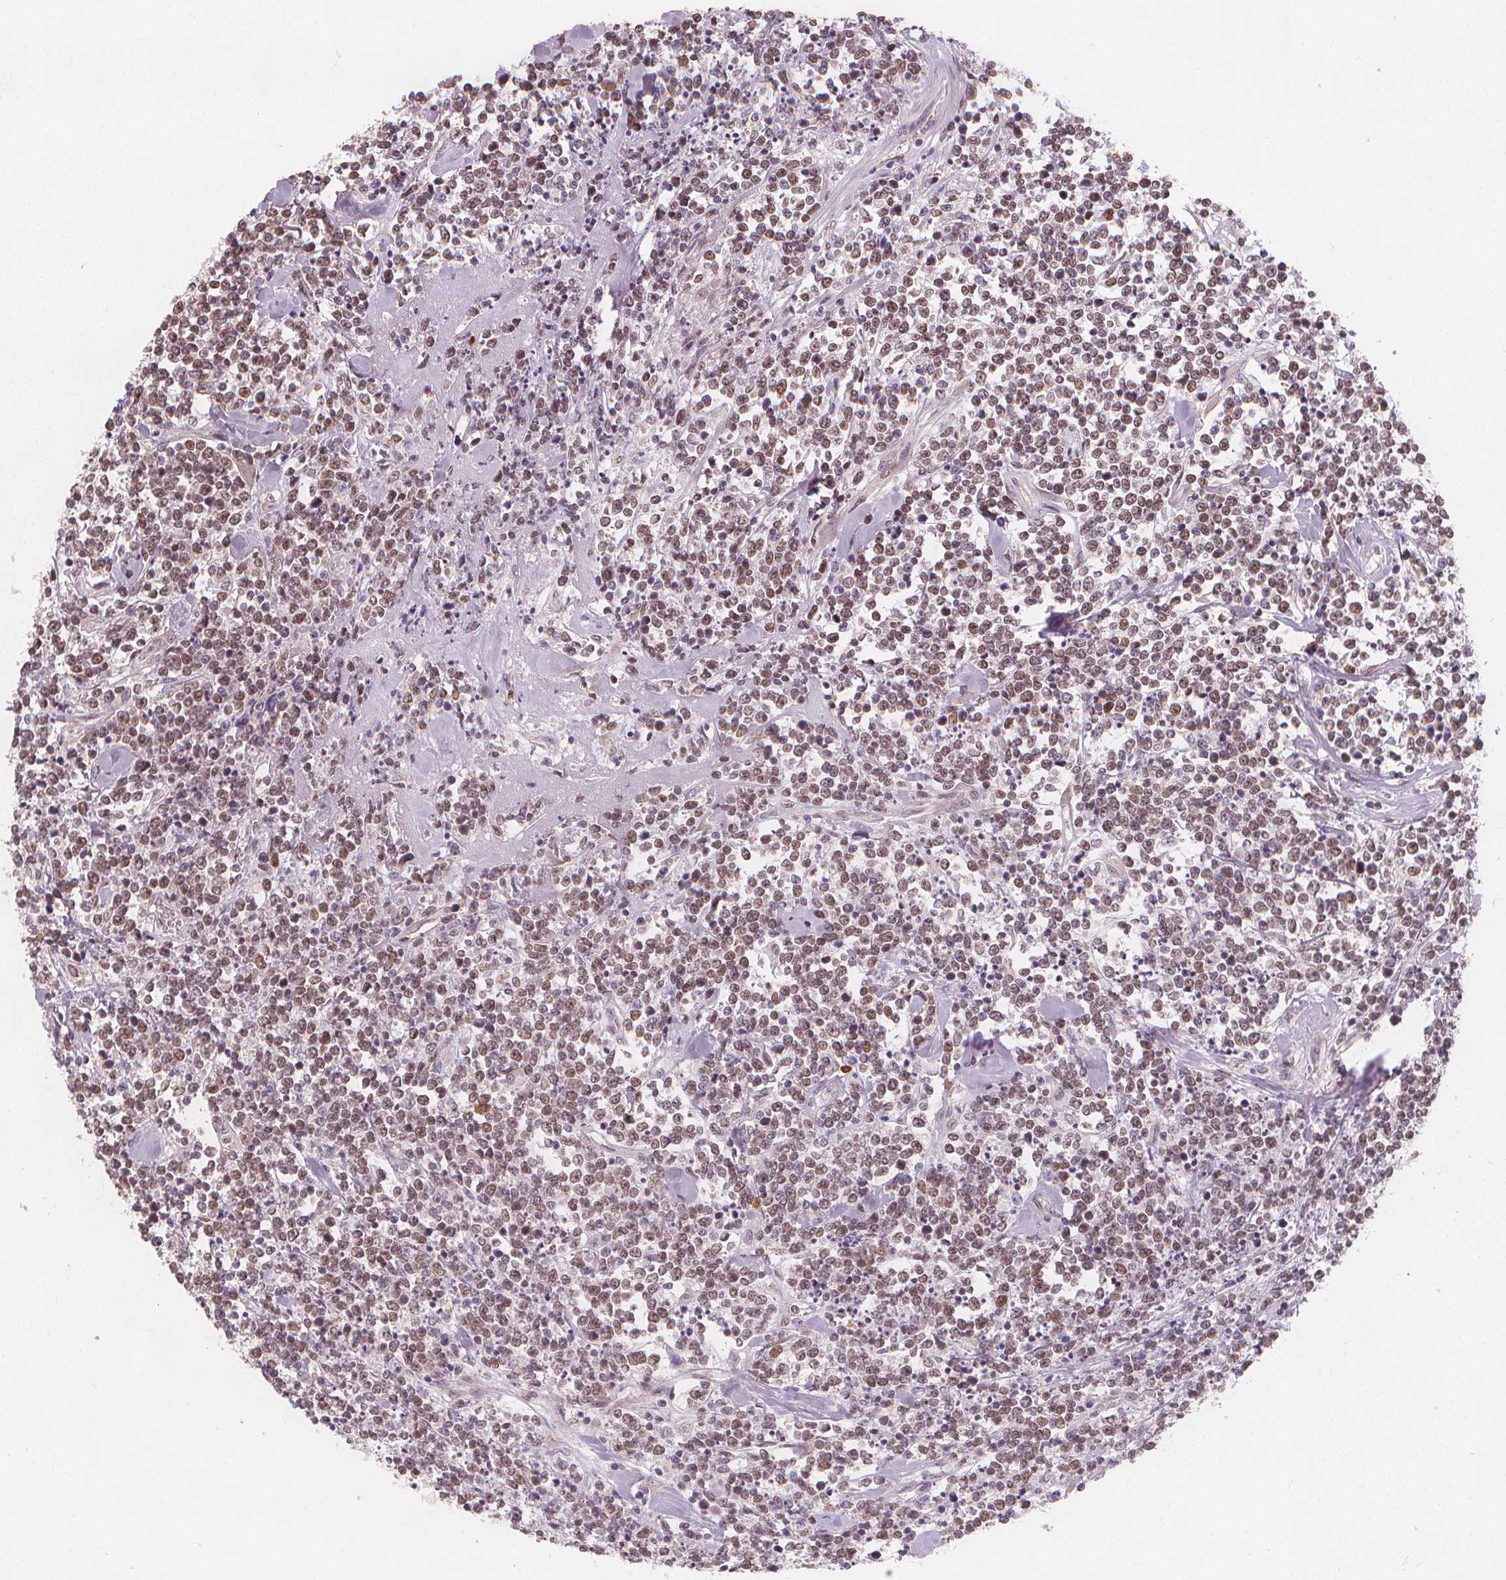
{"staining": {"intensity": "moderate", "quantity": "25%-75%", "location": "nuclear"}, "tissue": "lymphoma", "cell_type": "Tumor cells", "image_type": "cancer", "snomed": [{"axis": "morphology", "description": "Malignant lymphoma, non-Hodgkin's type, High grade"}, {"axis": "topography", "description": "Colon"}], "caption": "Protein positivity by IHC shows moderate nuclear expression in about 25%-75% of tumor cells in high-grade malignant lymphoma, non-Hodgkin's type. Using DAB (brown) and hematoxylin (blue) stains, captured at high magnification using brightfield microscopy.", "gene": "TIPIN", "patient": {"sex": "male", "age": 82}}